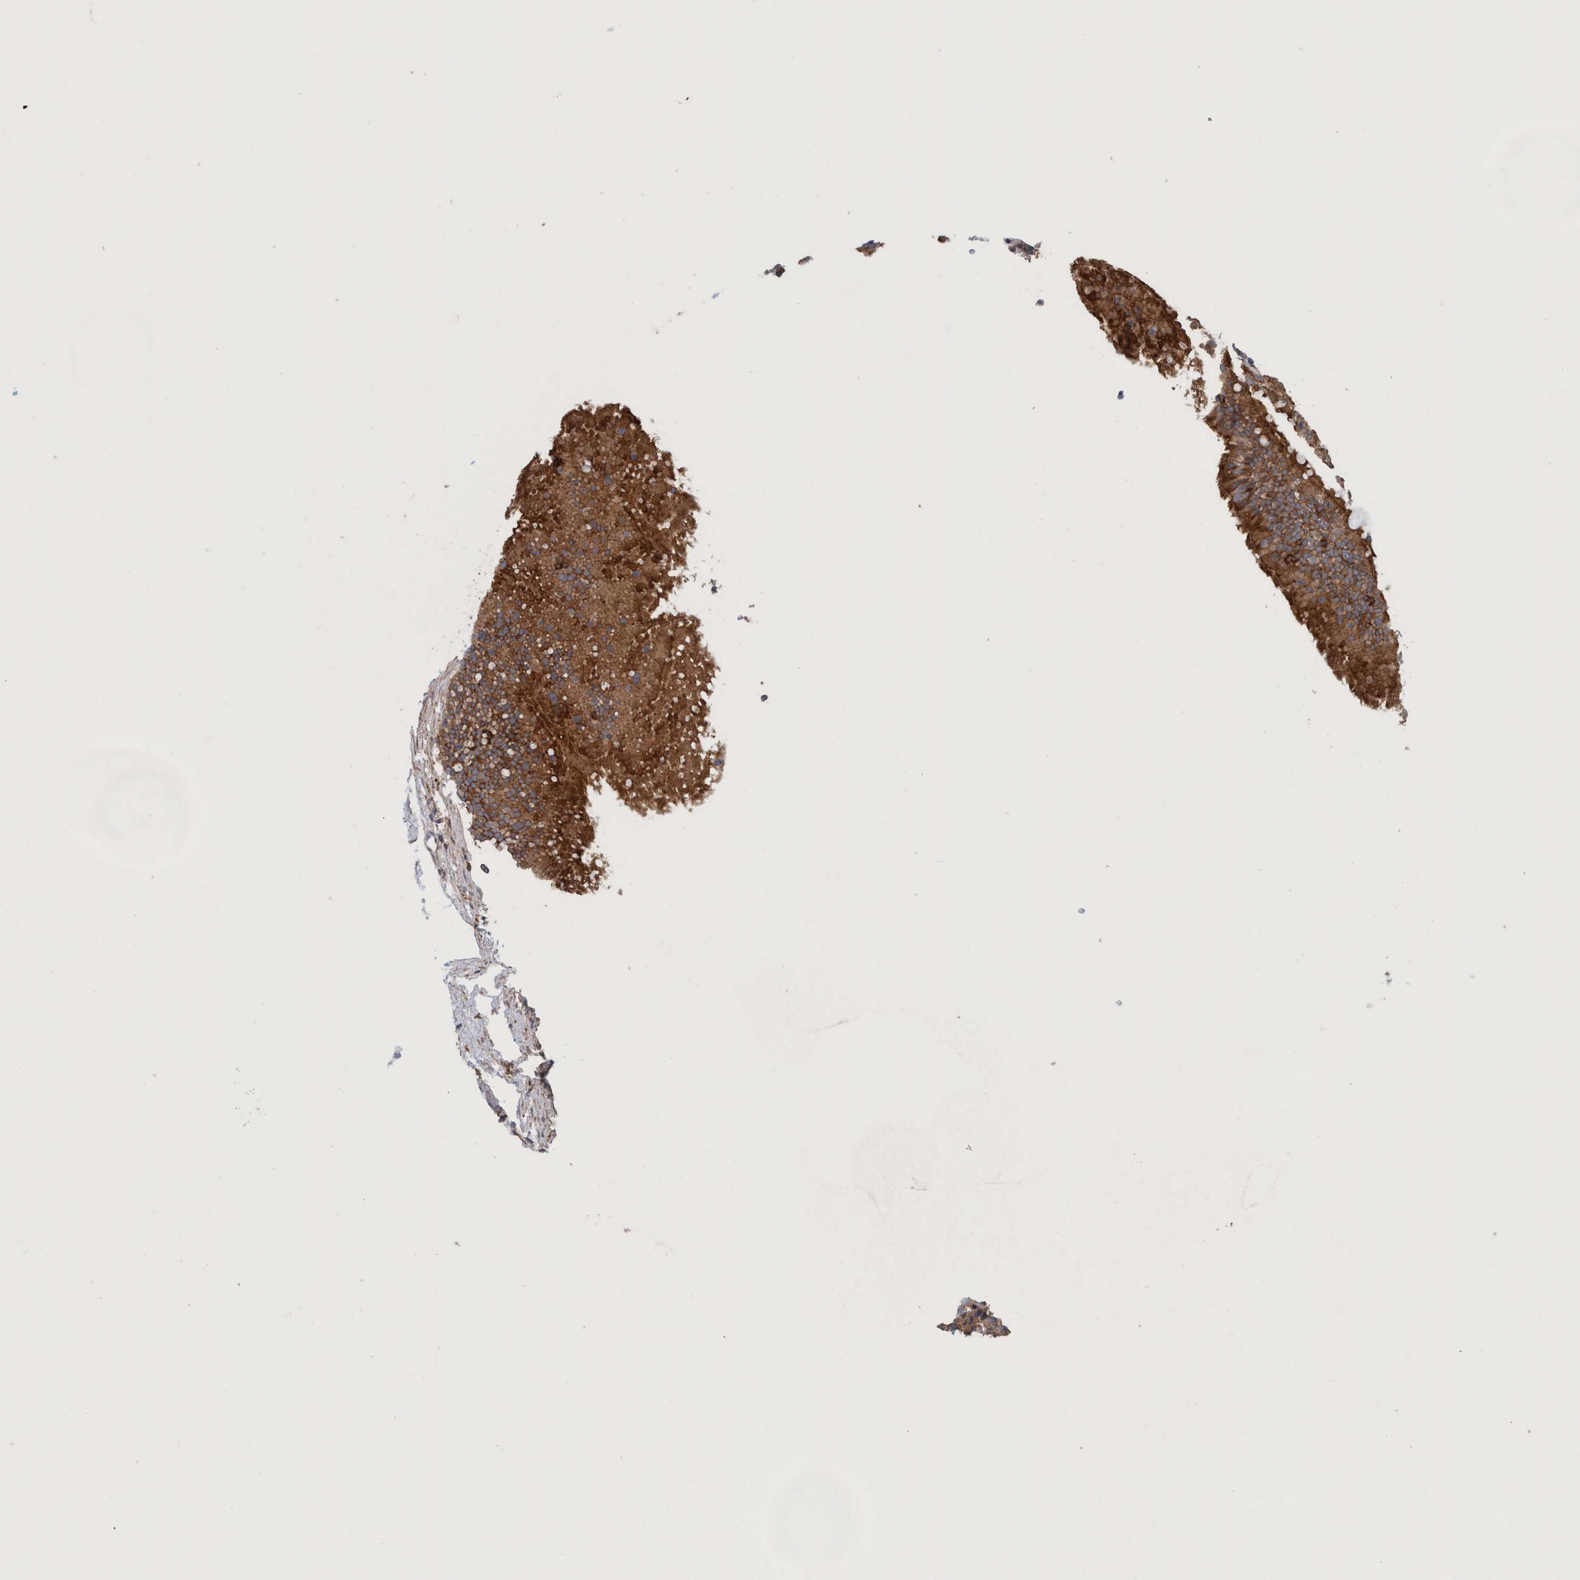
{"staining": {"intensity": "strong", "quantity": ">75%", "location": "cytoplasmic/membranous"}, "tissue": "carcinoid", "cell_type": "Tumor cells", "image_type": "cancer", "snomed": [{"axis": "morphology", "description": "Carcinoid, malignant, NOS"}, {"axis": "topography", "description": "Lung"}], "caption": "The photomicrograph shows staining of carcinoid, revealing strong cytoplasmic/membranous protein expression (brown color) within tumor cells.", "gene": "SPECC1", "patient": {"sex": "male", "age": 30}}